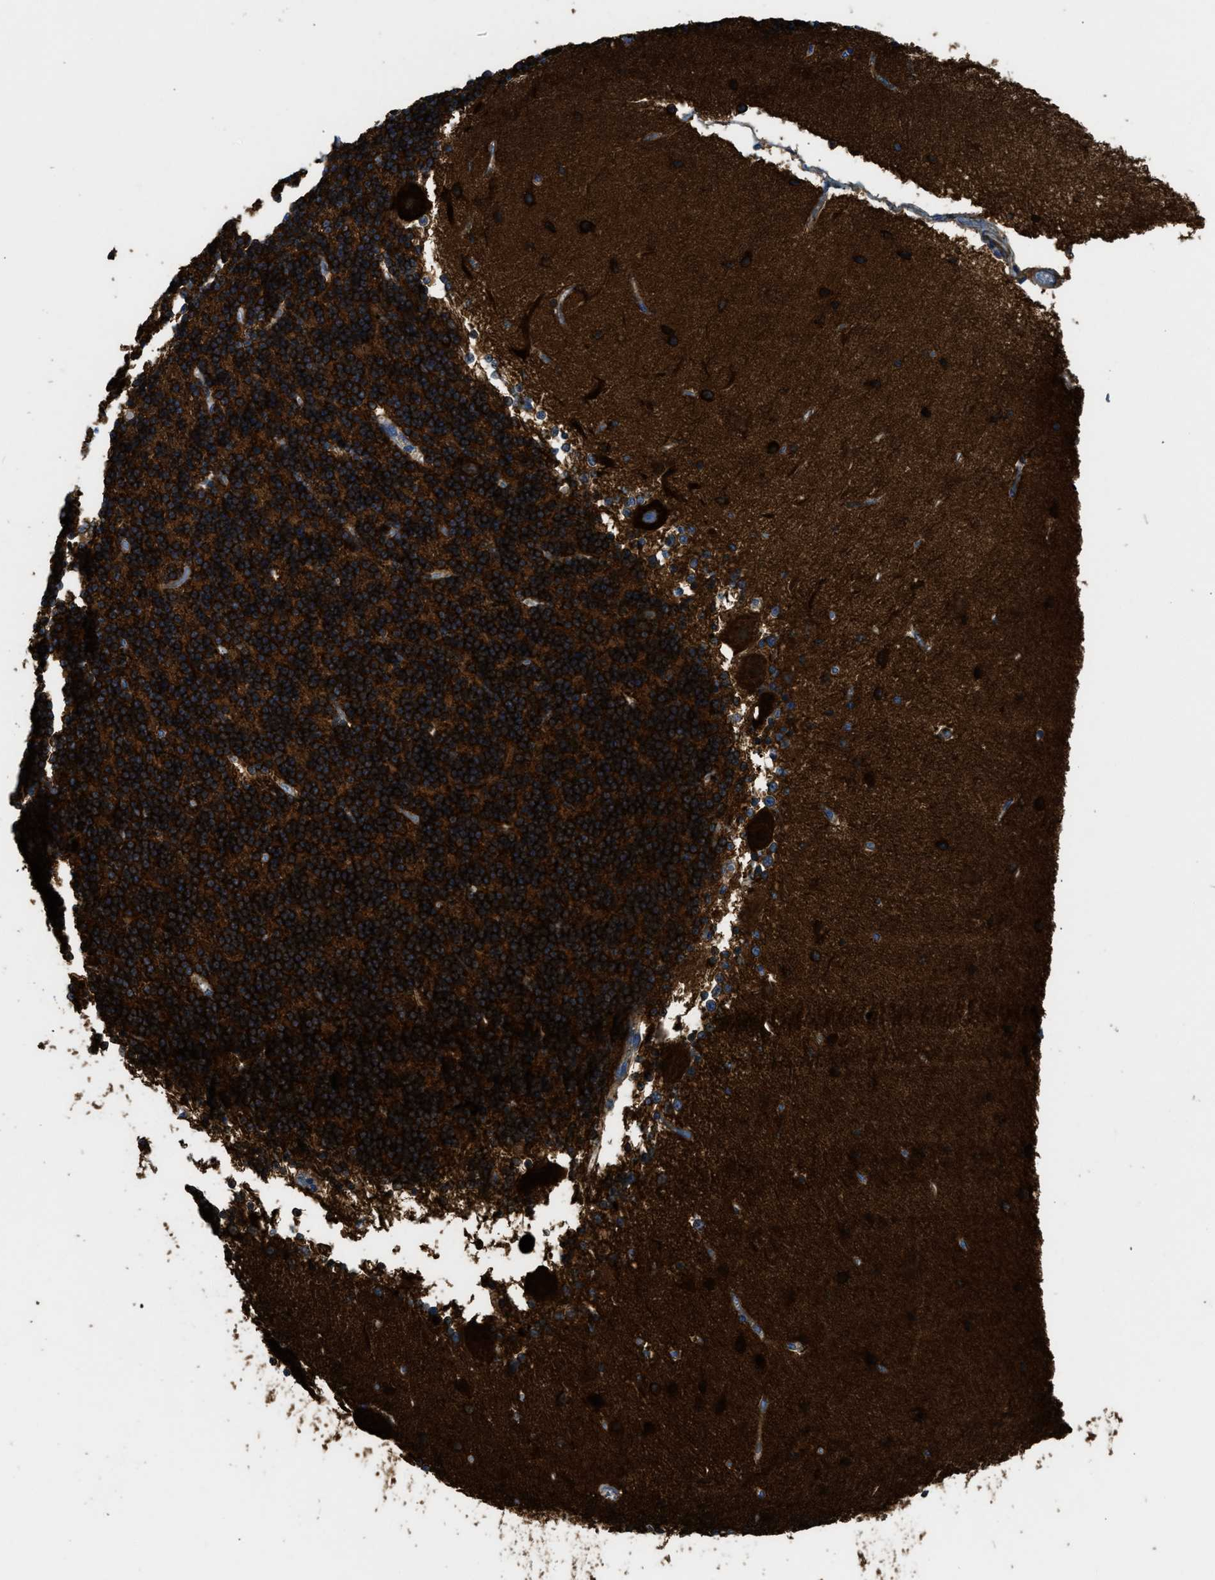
{"staining": {"intensity": "strong", "quantity": ">75%", "location": "cytoplasmic/membranous"}, "tissue": "cerebellum", "cell_type": "Cells in granular layer", "image_type": "normal", "snomed": [{"axis": "morphology", "description": "Normal tissue, NOS"}, {"axis": "topography", "description": "Cerebellum"}], "caption": "Immunohistochemistry (IHC) of normal cerebellum displays high levels of strong cytoplasmic/membranous expression in approximately >75% of cells in granular layer. (Stains: DAB in brown, nuclei in blue, Microscopy: brightfield microscopy at high magnification).", "gene": "ZSWIM5", "patient": {"sex": "female", "age": 54}}